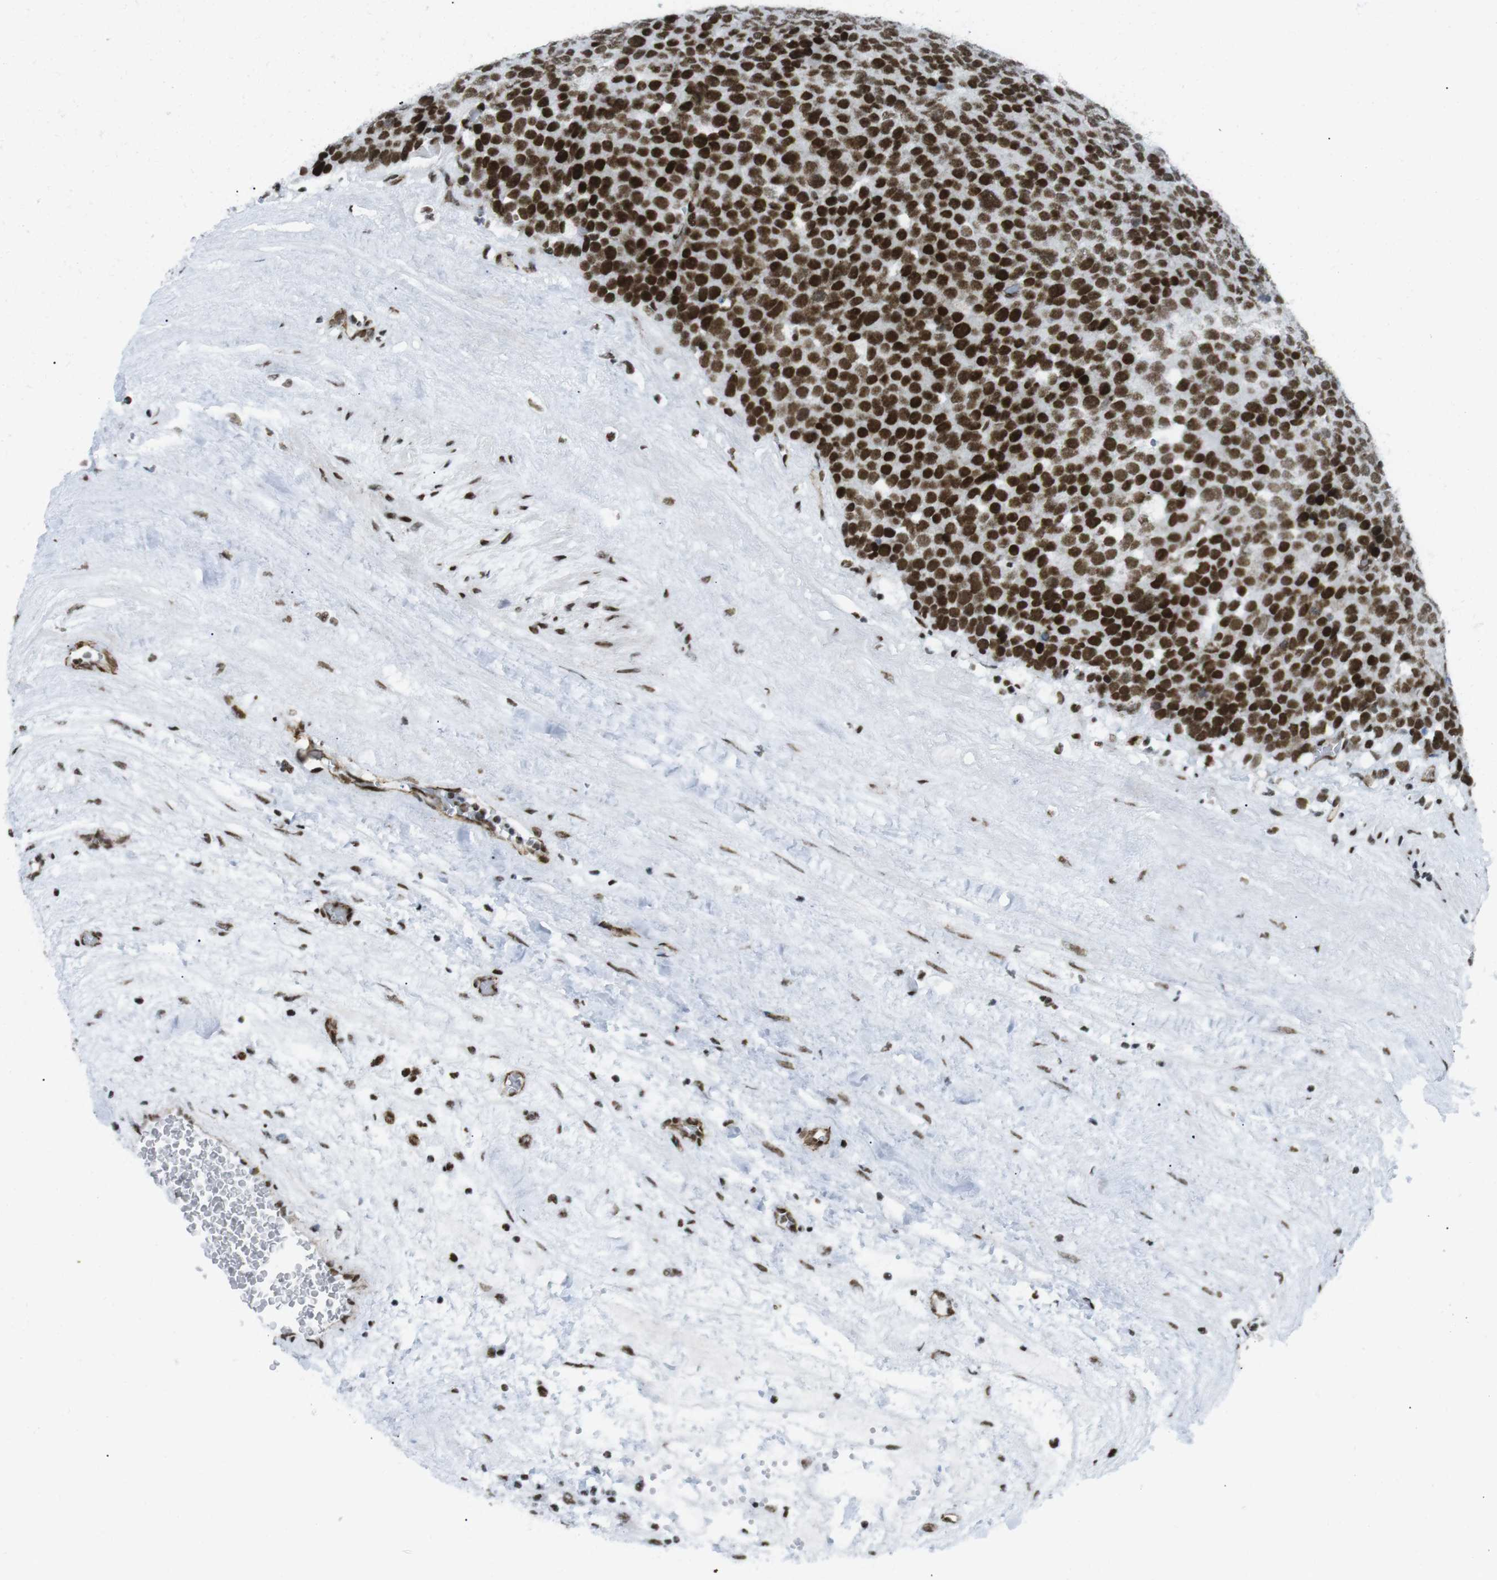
{"staining": {"intensity": "strong", "quantity": ">75%", "location": "nuclear"}, "tissue": "testis cancer", "cell_type": "Tumor cells", "image_type": "cancer", "snomed": [{"axis": "morphology", "description": "Seminoma, NOS"}, {"axis": "topography", "description": "Testis"}], "caption": "The photomicrograph displays staining of testis cancer (seminoma), revealing strong nuclear protein positivity (brown color) within tumor cells.", "gene": "ARID1A", "patient": {"sex": "male", "age": 71}}